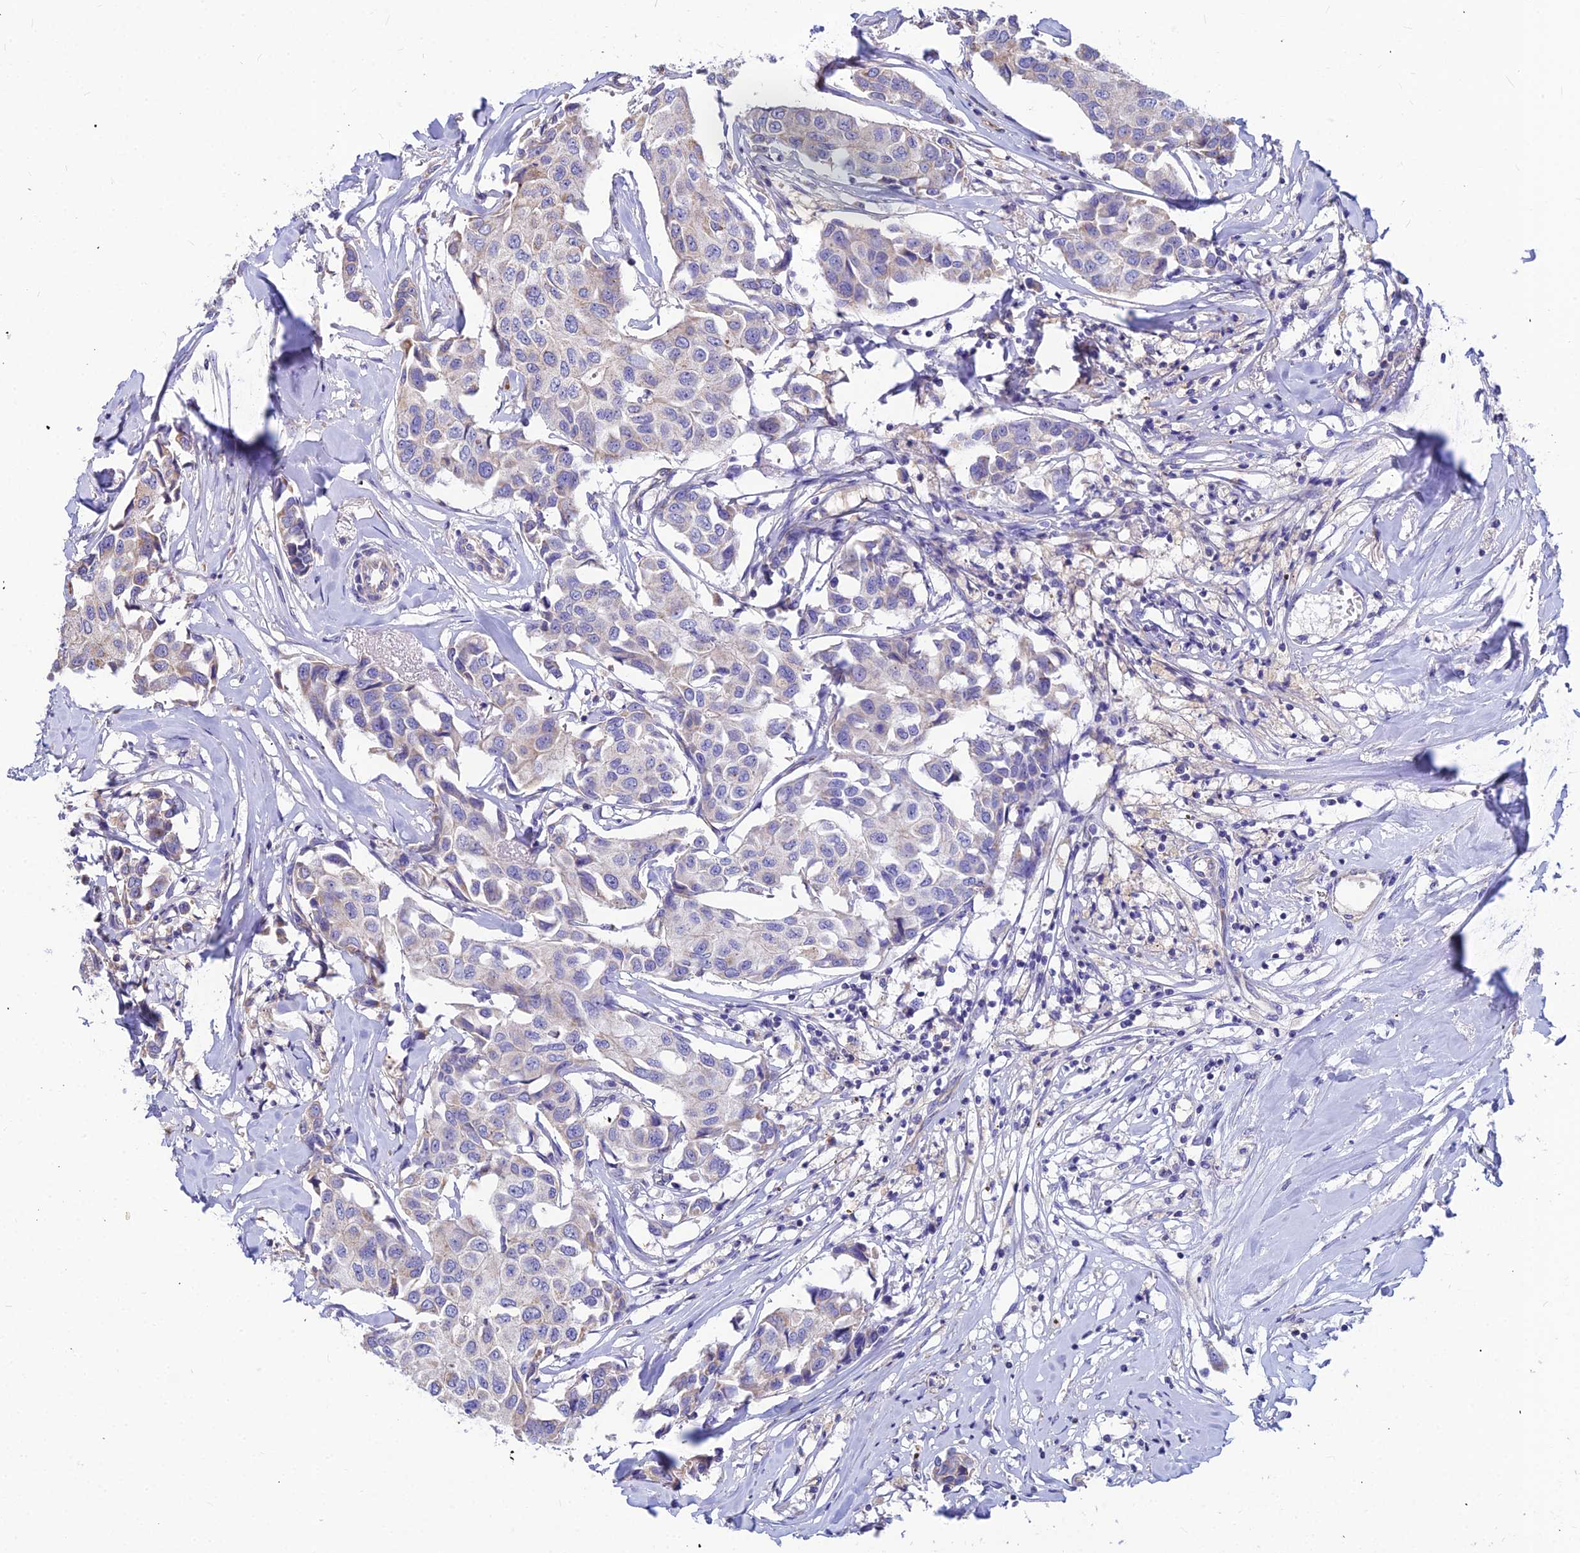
{"staining": {"intensity": "negative", "quantity": "none", "location": "none"}, "tissue": "breast cancer", "cell_type": "Tumor cells", "image_type": "cancer", "snomed": [{"axis": "morphology", "description": "Duct carcinoma"}, {"axis": "topography", "description": "Breast"}], "caption": "The image demonstrates no staining of tumor cells in breast invasive ductal carcinoma.", "gene": "ASPHD1", "patient": {"sex": "female", "age": 80}}